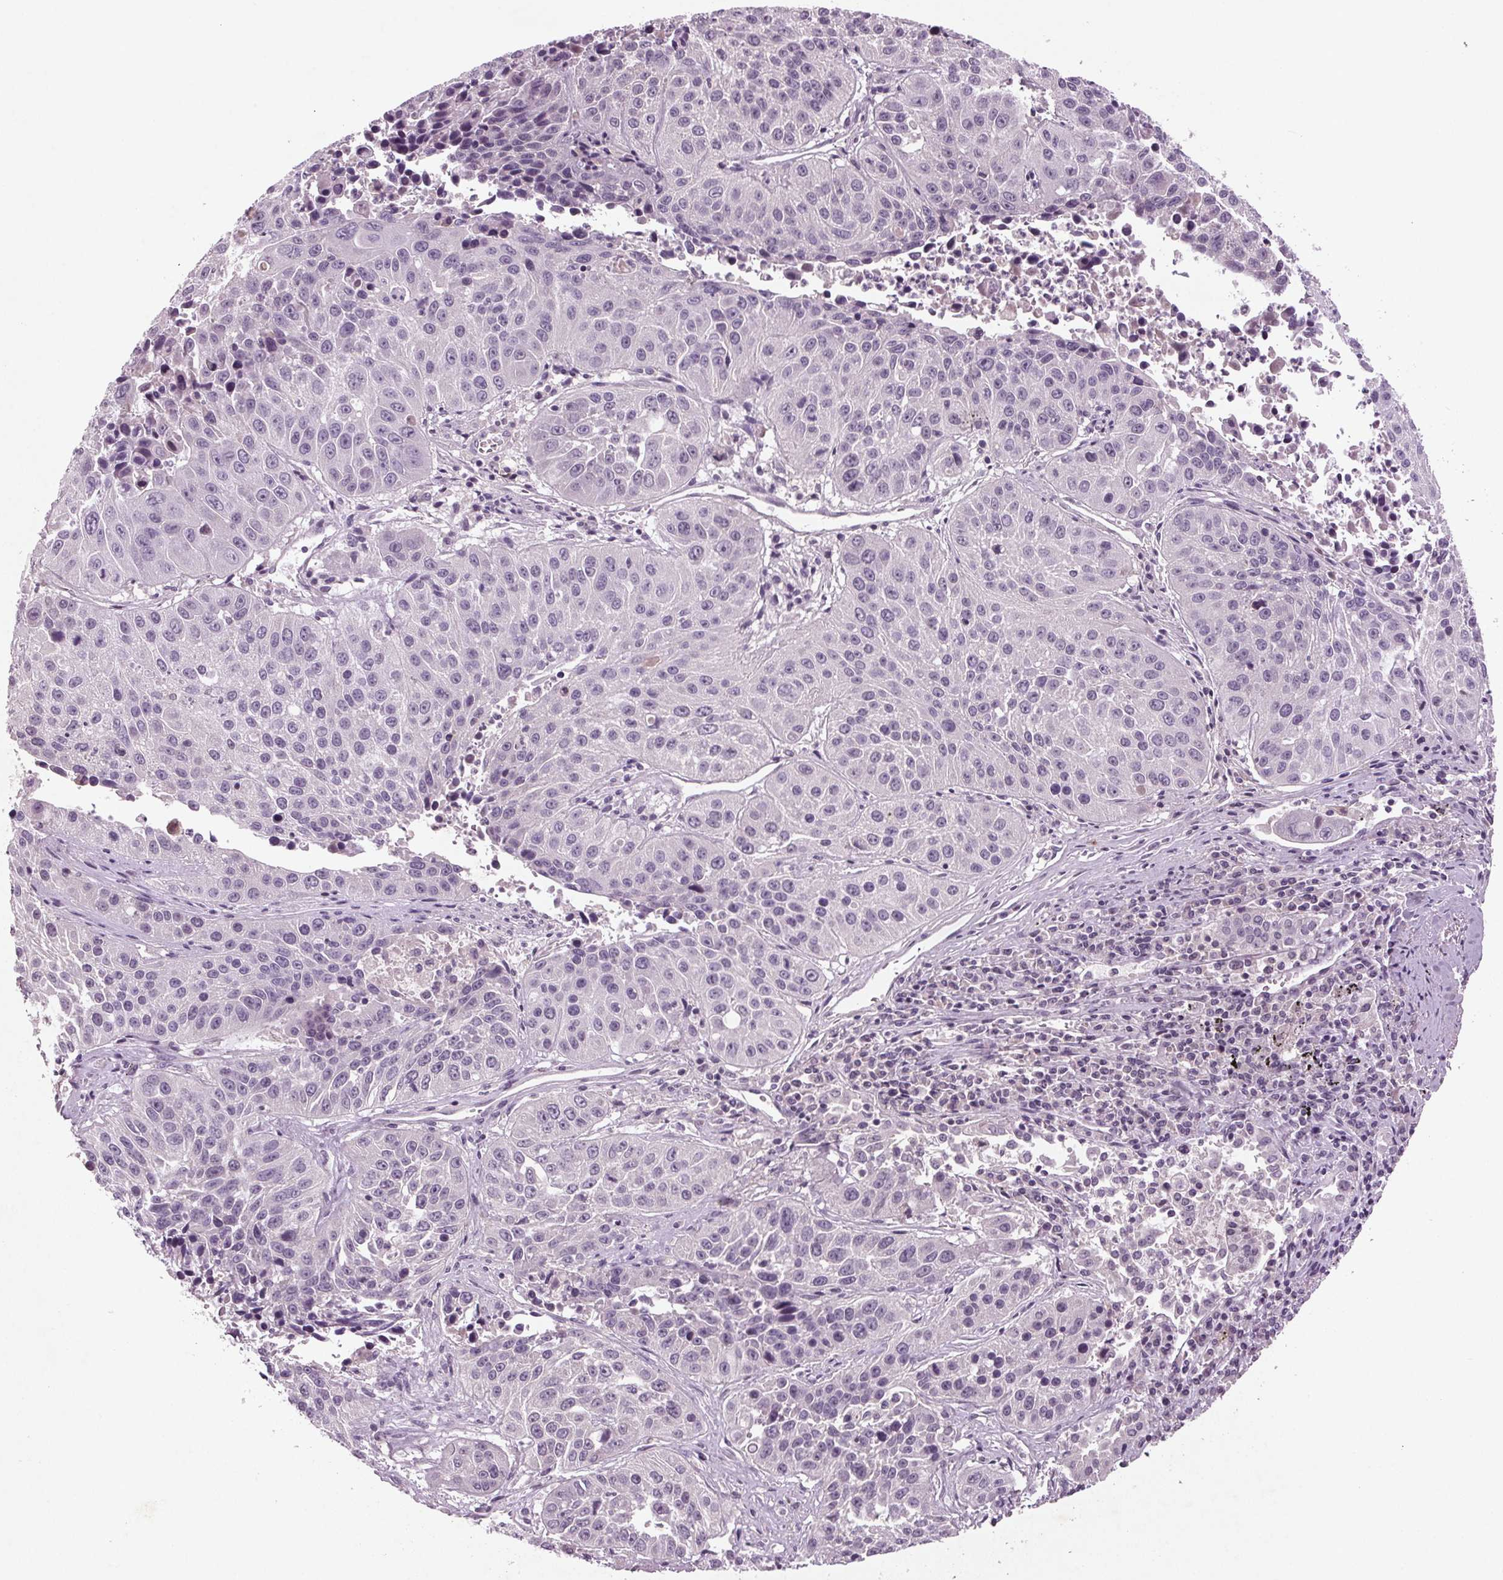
{"staining": {"intensity": "negative", "quantity": "none", "location": "none"}, "tissue": "lung cancer", "cell_type": "Tumor cells", "image_type": "cancer", "snomed": [{"axis": "morphology", "description": "Squamous cell carcinoma, NOS"}, {"axis": "topography", "description": "Lung"}], "caption": "The immunohistochemistry photomicrograph has no significant staining in tumor cells of lung squamous cell carcinoma tissue.", "gene": "BHLHE22", "patient": {"sex": "female", "age": 61}}